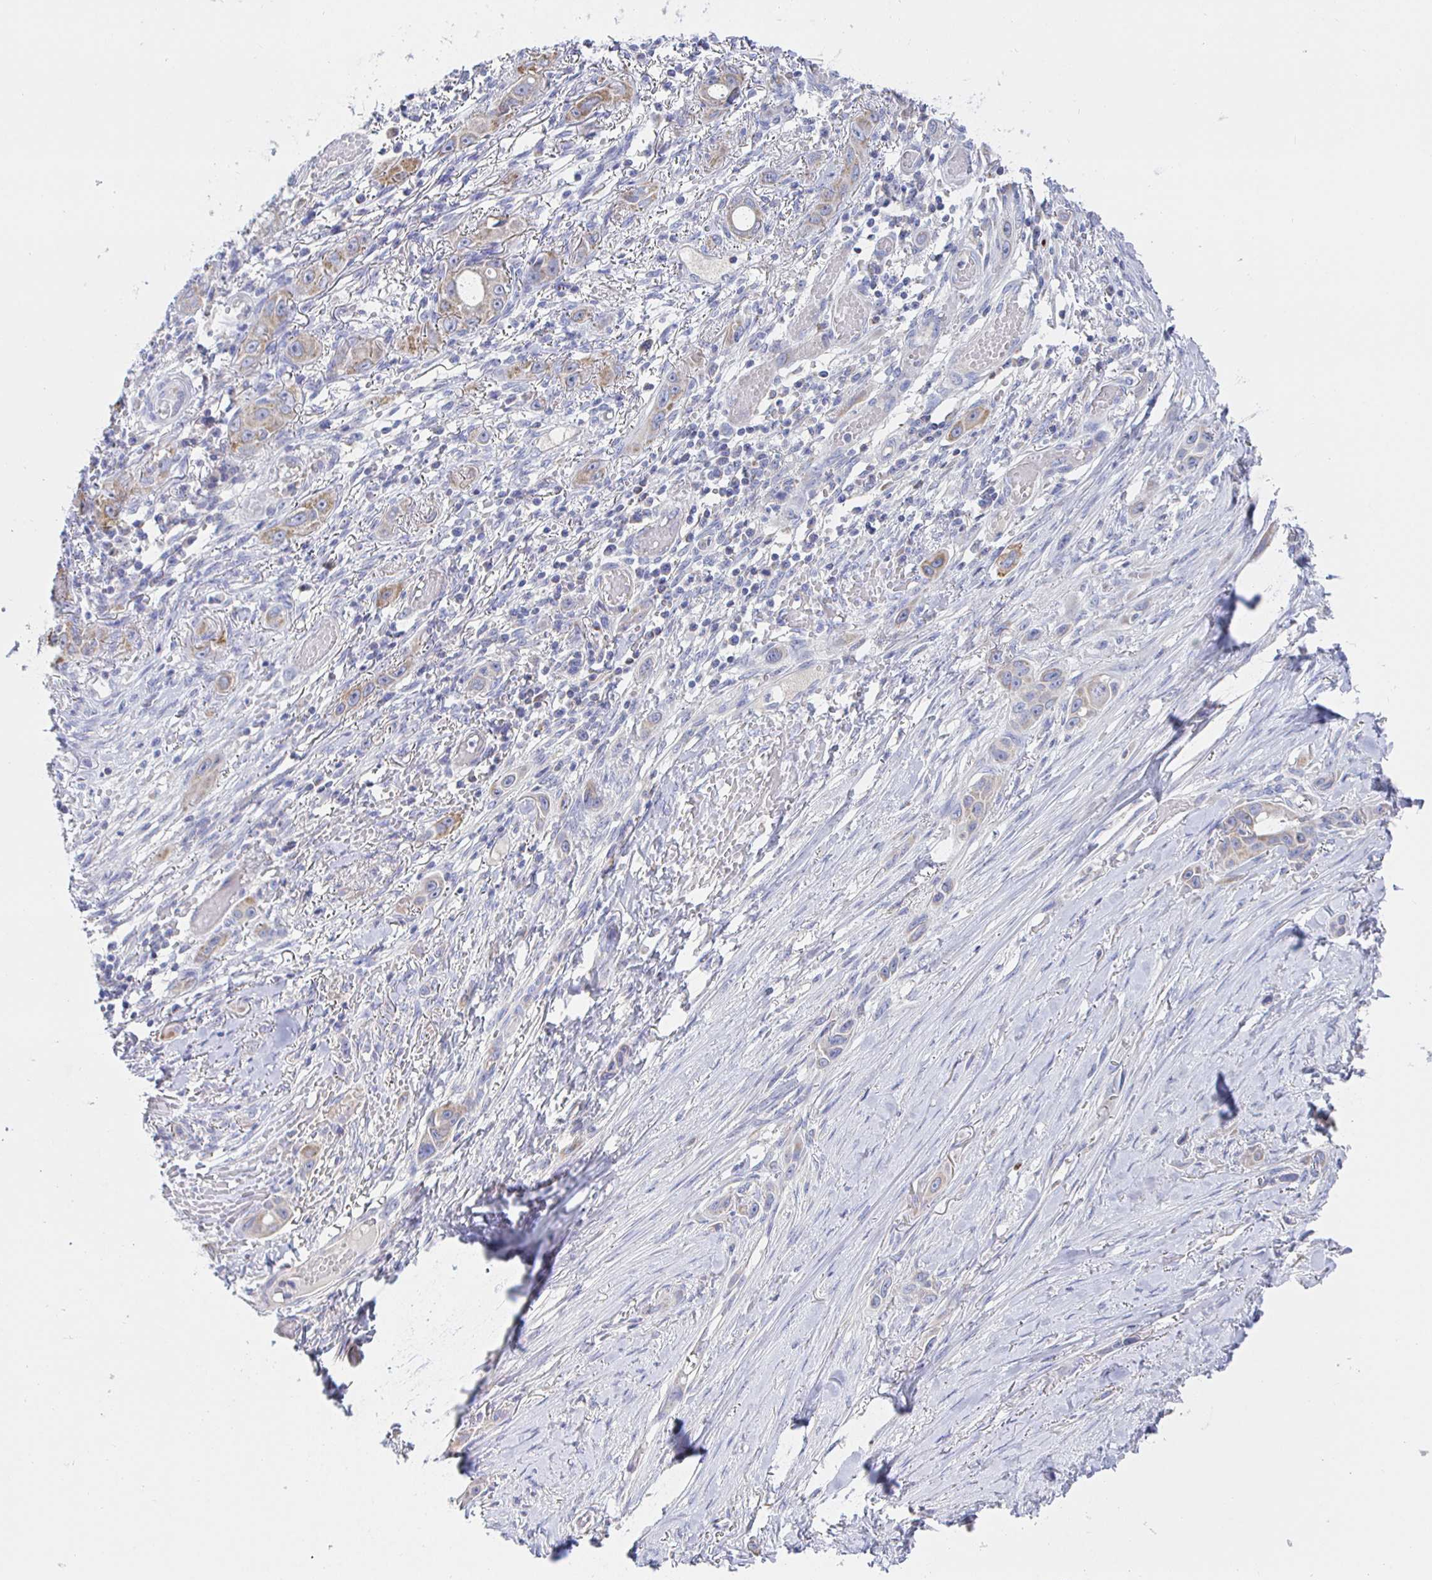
{"staining": {"intensity": "weak", "quantity": "25%-75%", "location": "cytoplasmic/membranous"}, "tissue": "skin cancer", "cell_type": "Tumor cells", "image_type": "cancer", "snomed": [{"axis": "morphology", "description": "Squamous cell carcinoma, NOS"}, {"axis": "topography", "description": "Skin"}], "caption": "Weak cytoplasmic/membranous positivity for a protein is present in about 25%-75% of tumor cells of skin cancer using immunohistochemistry (IHC).", "gene": "SYNGR4", "patient": {"sex": "female", "age": 69}}